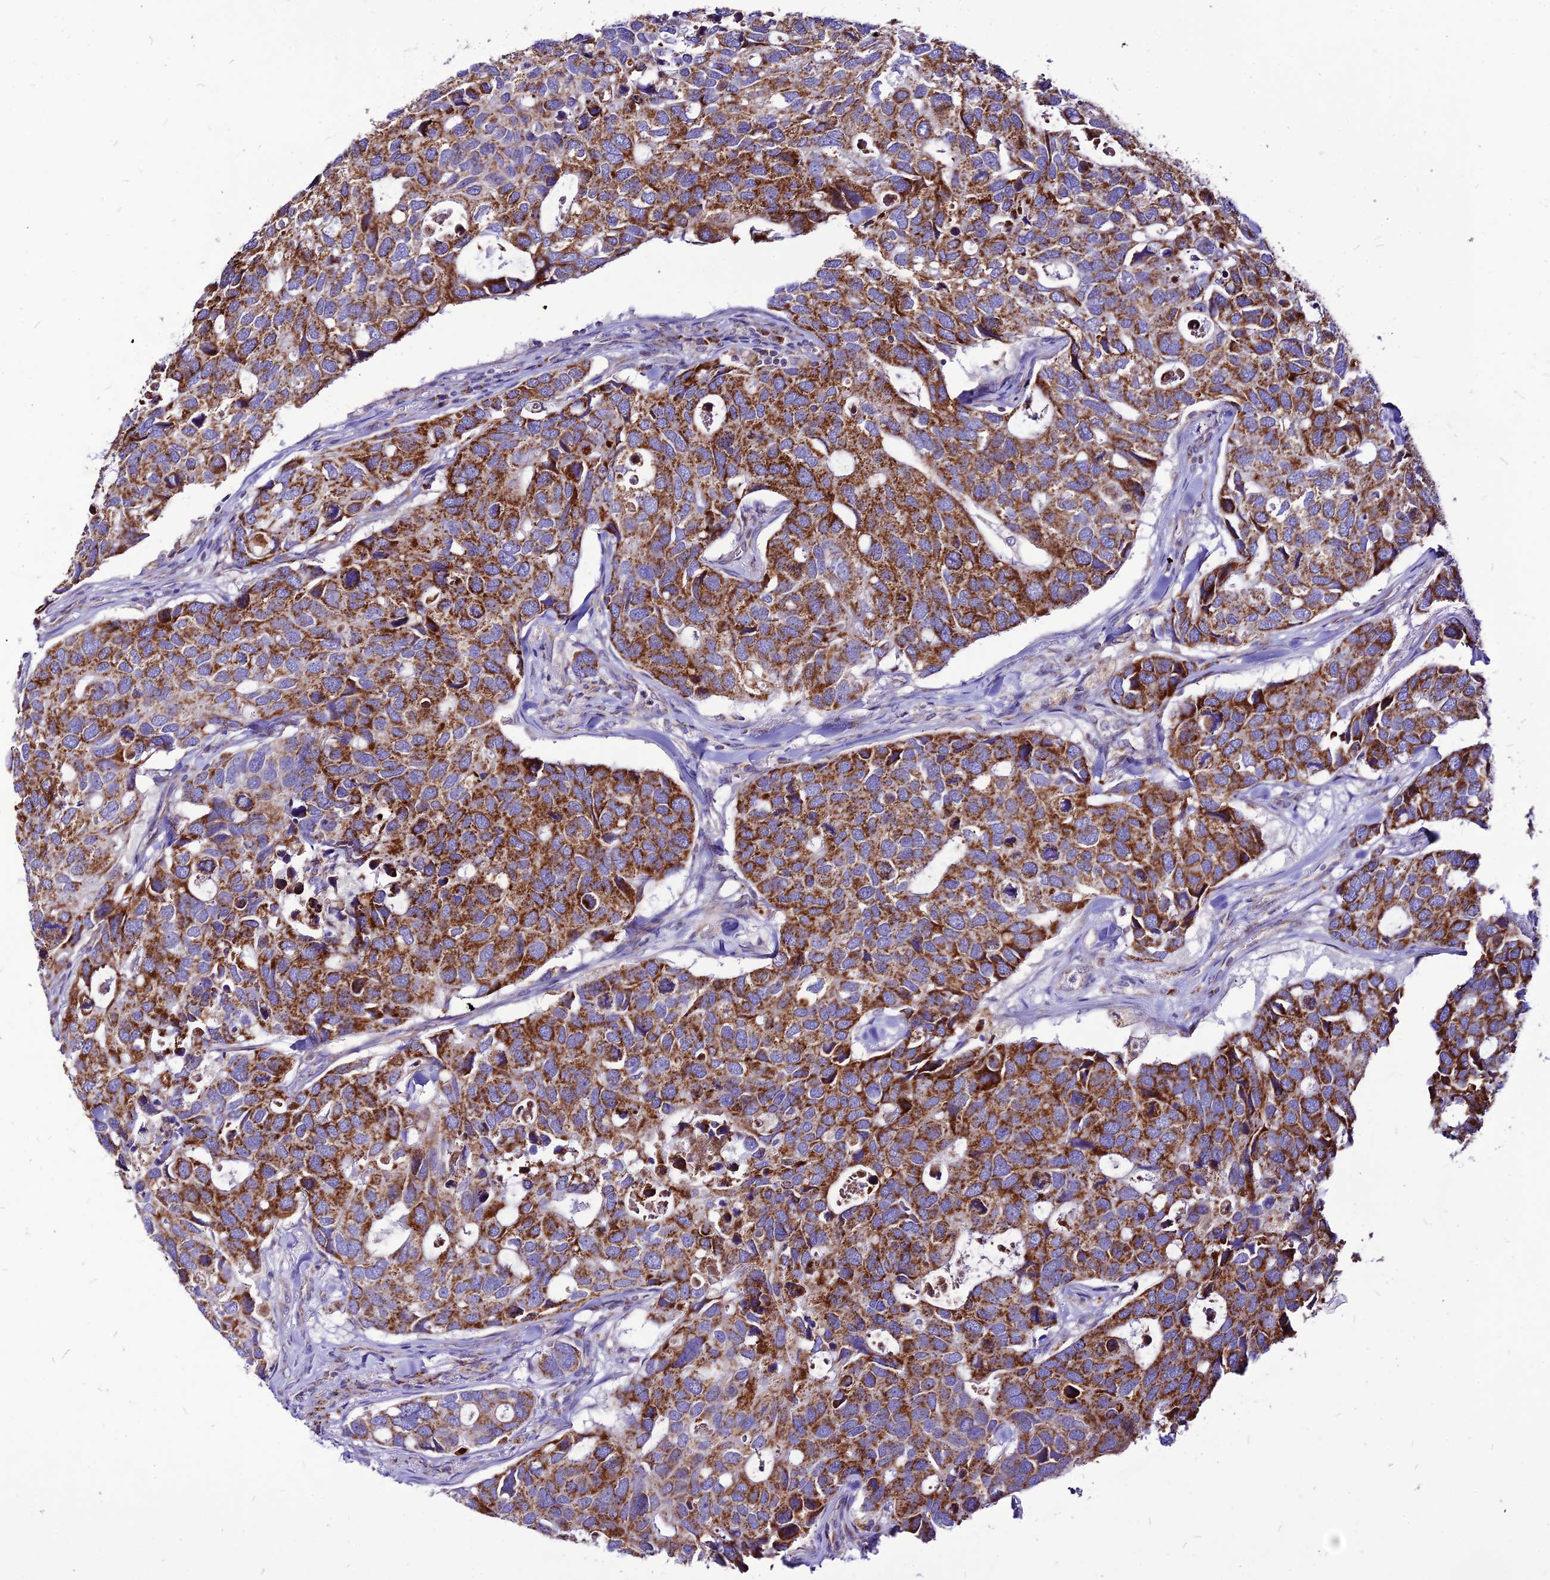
{"staining": {"intensity": "moderate", "quantity": ">75%", "location": "cytoplasmic/membranous"}, "tissue": "breast cancer", "cell_type": "Tumor cells", "image_type": "cancer", "snomed": [{"axis": "morphology", "description": "Duct carcinoma"}, {"axis": "topography", "description": "Breast"}], "caption": "Human breast cancer stained with a protein marker displays moderate staining in tumor cells.", "gene": "ECI1", "patient": {"sex": "female", "age": 83}}